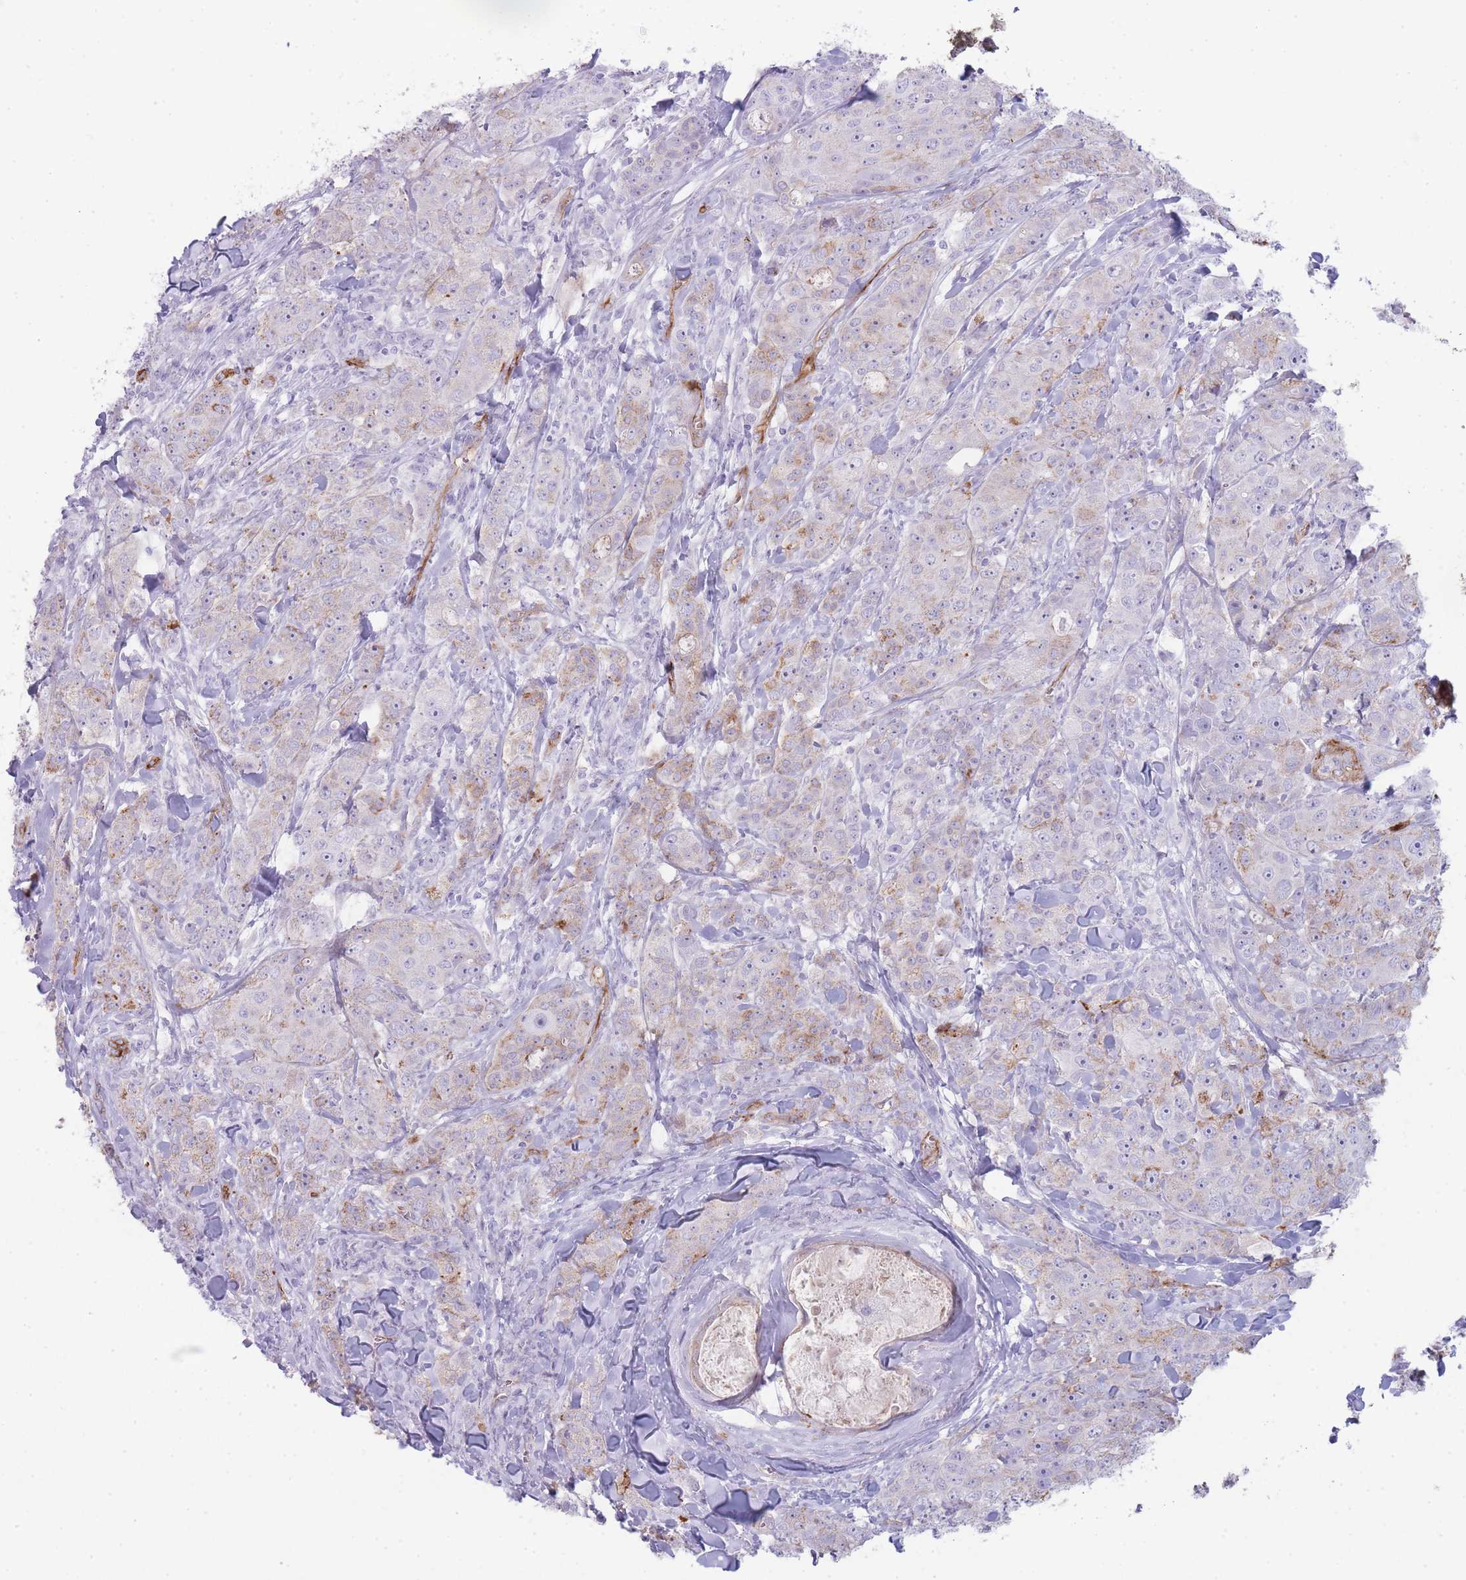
{"staining": {"intensity": "moderate", "quantity": "<25%", "location": "cytoplasmic/membranous"}, "tissue": "breast cancer", "cell_type": "Tumor cells", "image_type": "cancer", "snomed": [{"axis": "morphology", "description": "Duct carcinoma"}, {"axis": "topography", "description": "Breast"}], "caption": "DAB (3,3'-diaminobenzidine) immunohistochemical staining of human breast cancer displays moderate cytoplasmic/membranous protein expression in approximately <25% of tumor cells. (DAB = brown stain, brightfield microscopy at high magnification).", "gene": "UTP14A", "patient": {"sex": "female", "age": 43}}